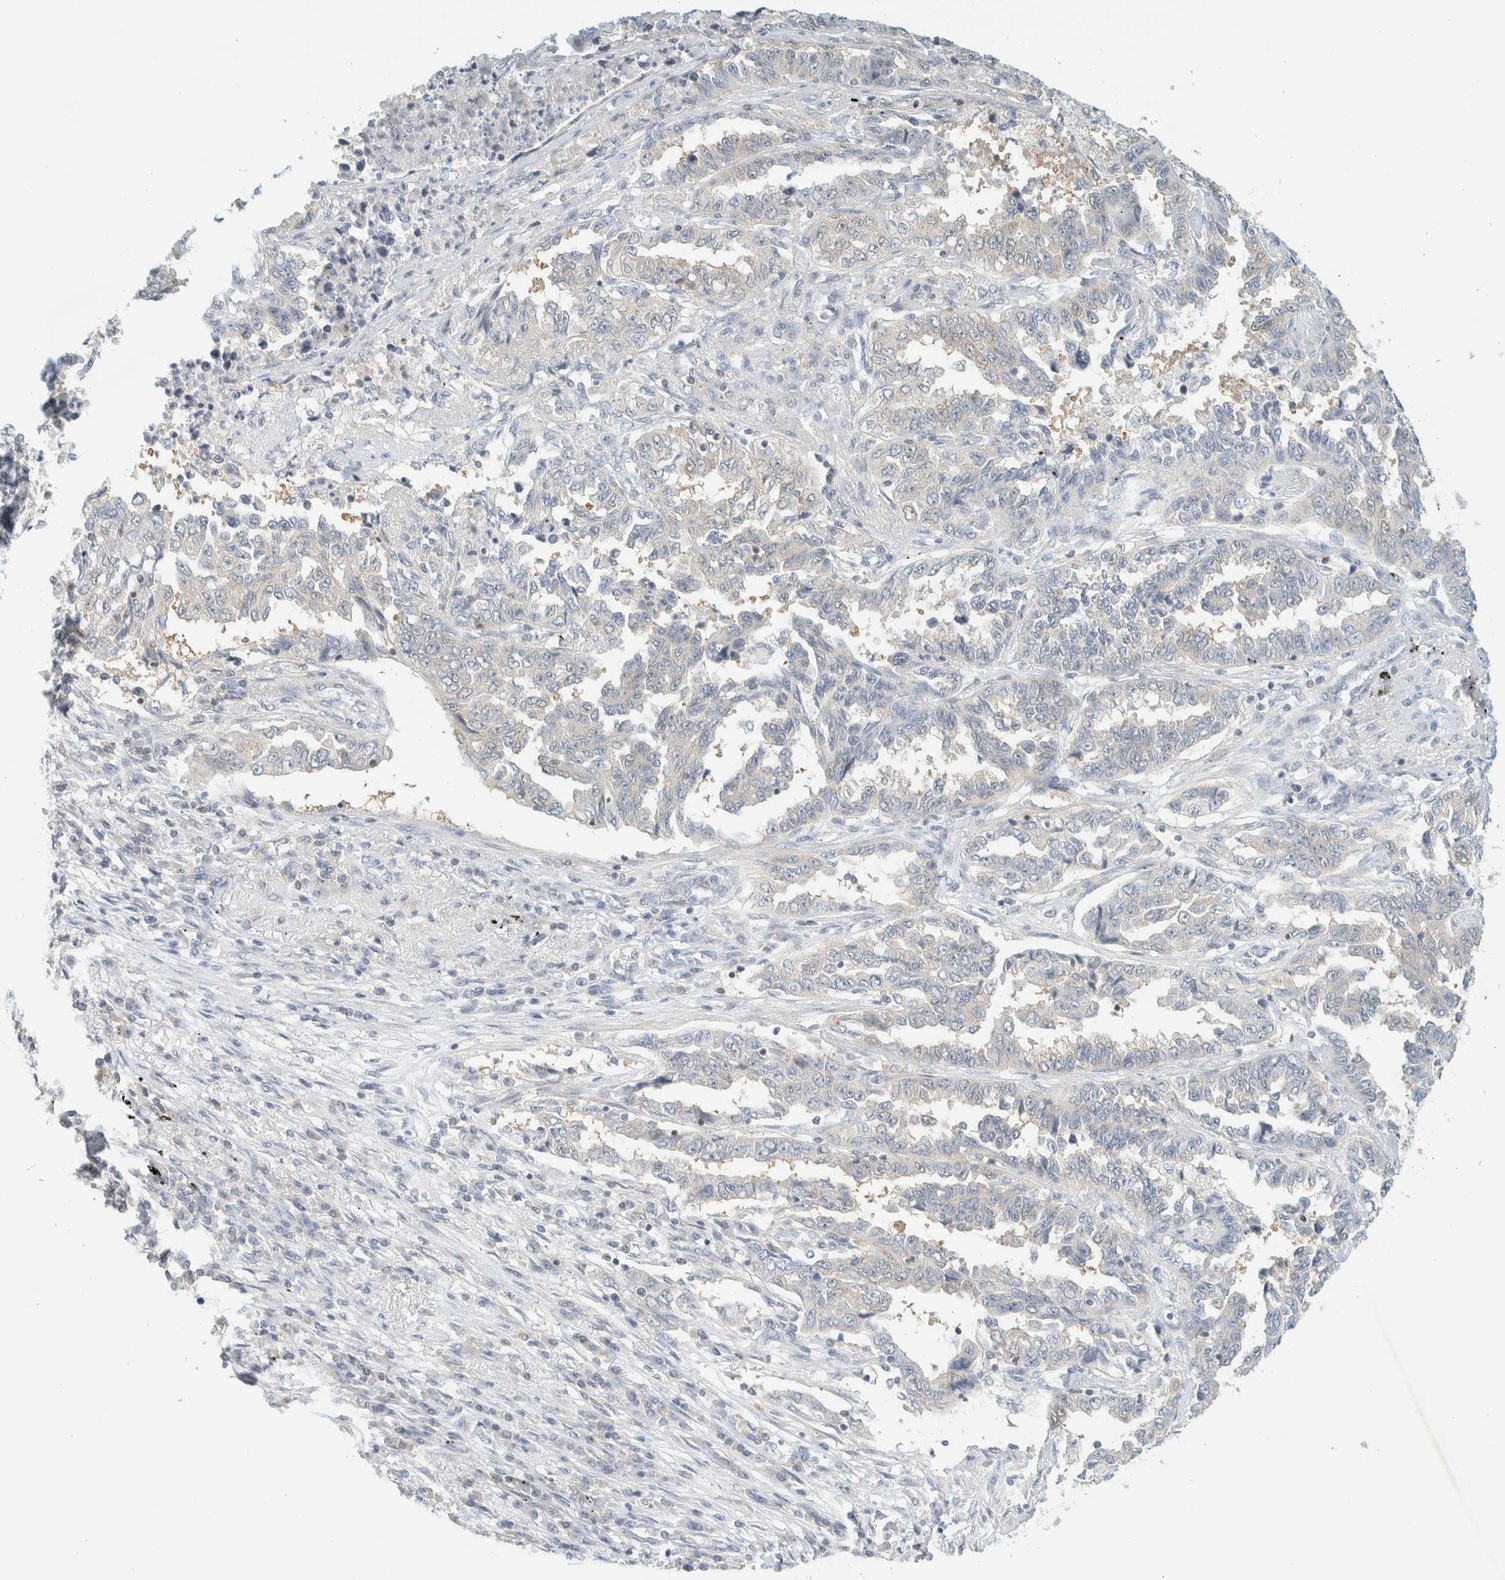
{"staining": {"intensity": "negative", "quantity": "none", "location": "none"}, "tissue": "lung cancer", "cell_type": "Tumor cells", "image_type": "cancer", "snomed": [{"axis": "morphology", "description": "Adenocarcinoma, NOS"}, {"axis": "topography", "description": "Lung"}], "caption": "A high-resolution photomicrograph shows IHC staining of lung cancer (adenocarcinoma), which exhibits no significant expression in tumor cells.", "gene": "PCYT2", "patient": {"sex": "female", "age": 51}}